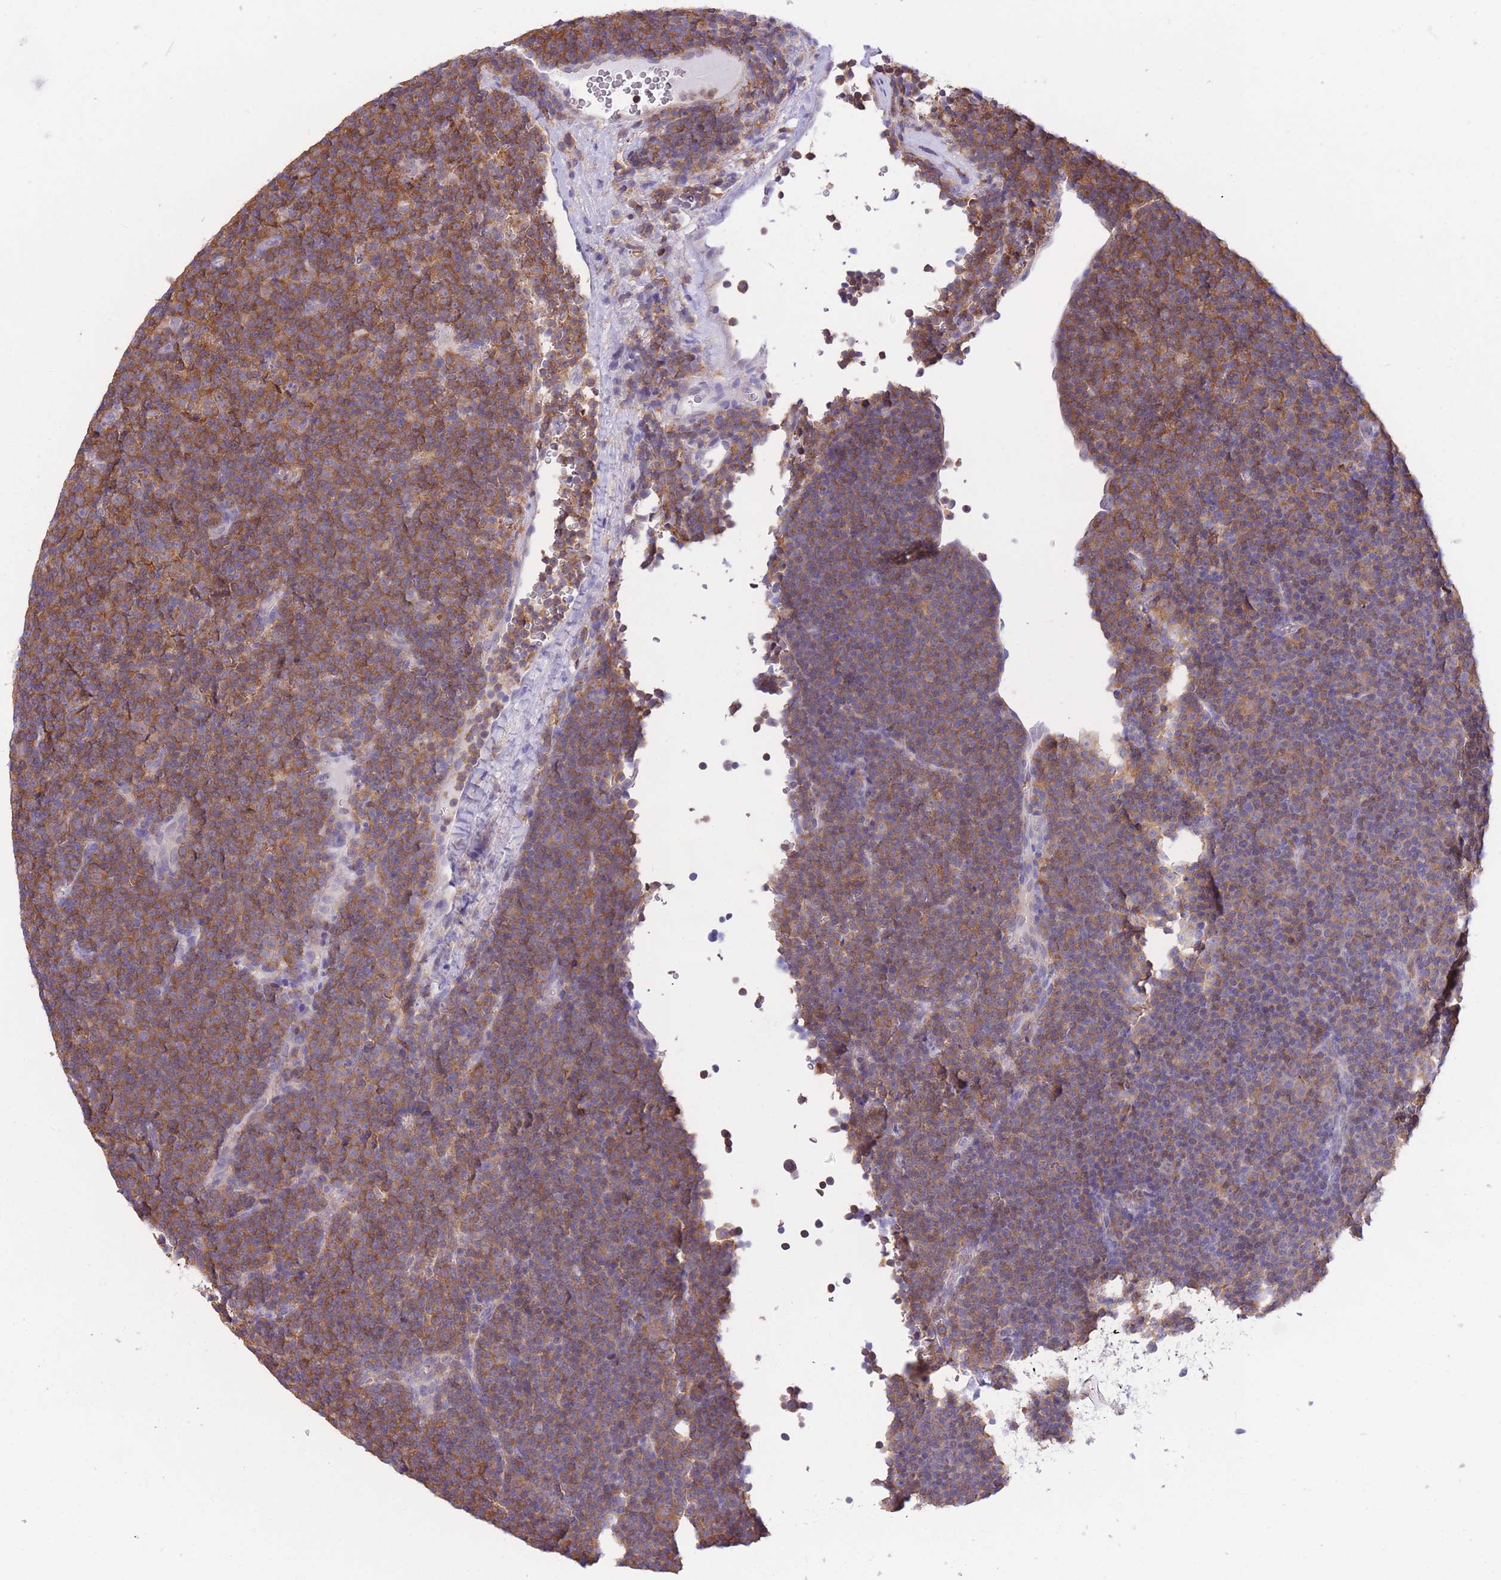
{"staining": {"intensity": "moderate", "quantity": ">75%", "location": "cytoplasmic/membranous"}, "tissue": "lymphoma", "cell_type": "Tumor cells", "image_type": "cancer", "snomed": [{"axis": "morphology", "description": "Malignant lymphoma, non-Hodgkin's type, Low grade"}, {"axis": "topography", "description": "Lymph node"}], "caption": "Immunohistochemical staining of malignant lymphoma, non-Hodgkin's type (low-grade) exhibits medium levels of moderate cytoplasmic/membranous protein expression in approximately >75% of tumor cells. (DAB (3,3'-diaminobenzidine) IHC with brightfield microscopy, high magnification).", "gene": "NAMPT", "patient": {"sex": "female", "age": 67}}